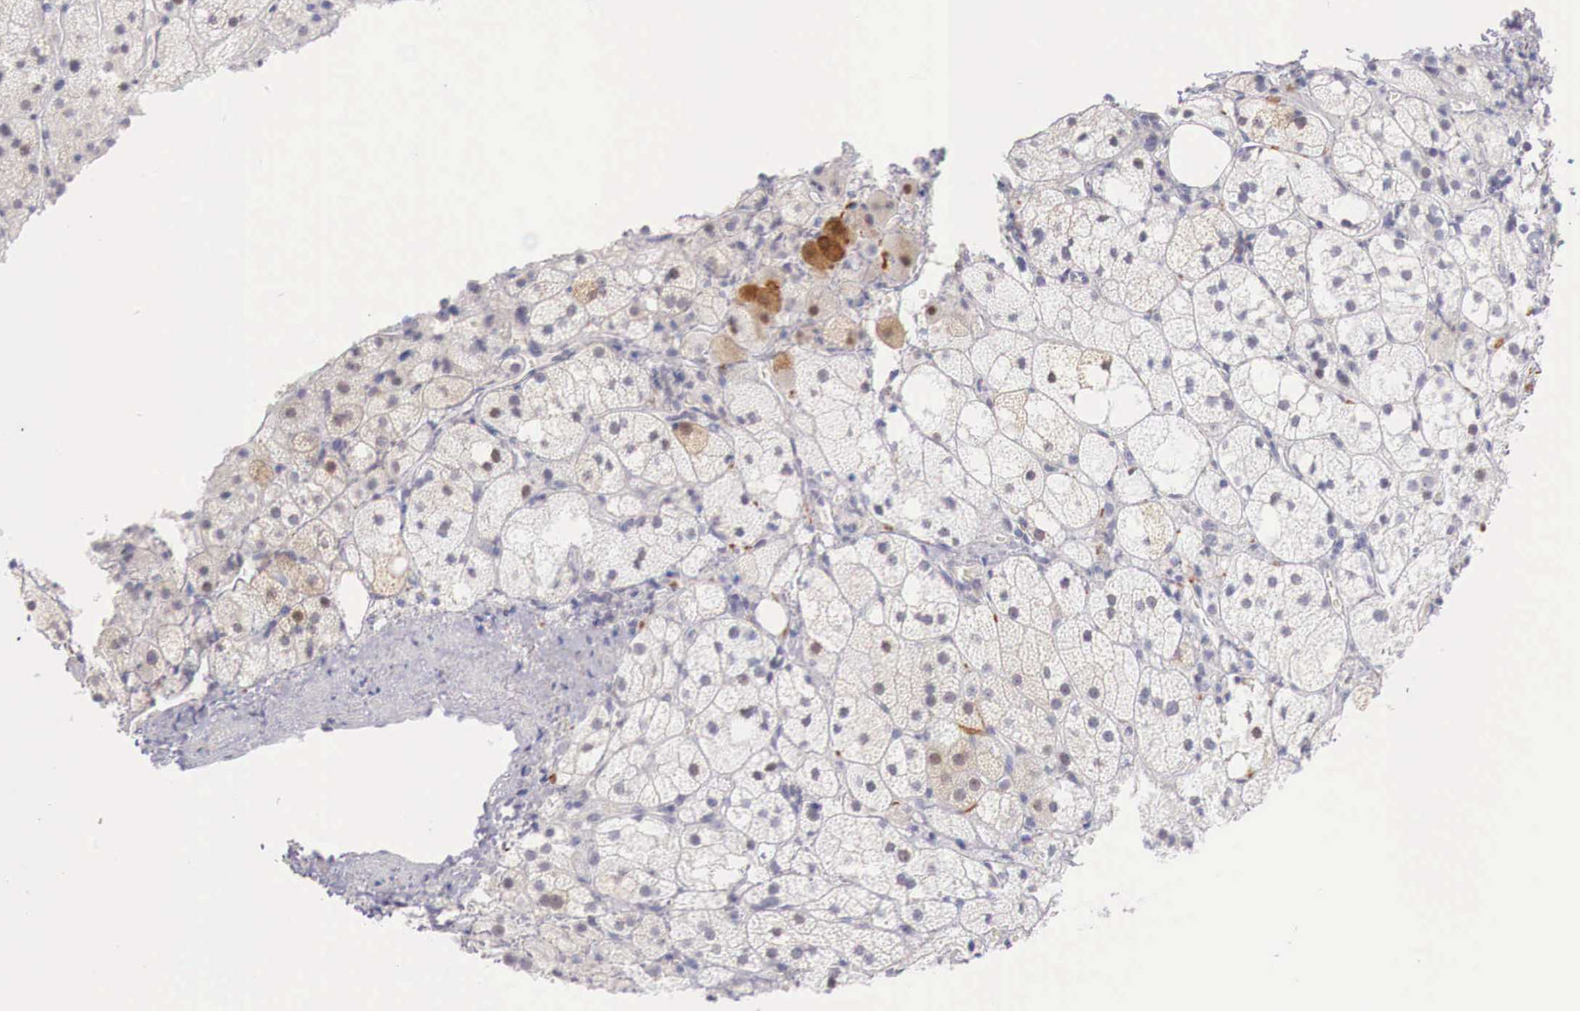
{"staining": {"intensity": "weak", "quantity": "25%-75%", "location": "cytoplasmic/membranous"}, "tissue": "adrenal gland", "cell_type": "Glandular cells", "image_type": "normal", "snomed": [{"axis": "morphology", "description": "Normal tissue, NOS"}, {"axis": "topography", "description": "Adrenal gland"}], "caption": "Immunohistochemistry (IHC) (DAB) staining of benign adrenal gland shows weak cytoplasmic/membranous protein staining in about 25%-75% of glandular cells.", "gene": "TRIM13", "patient": {"sex": "male", "age": 53}}